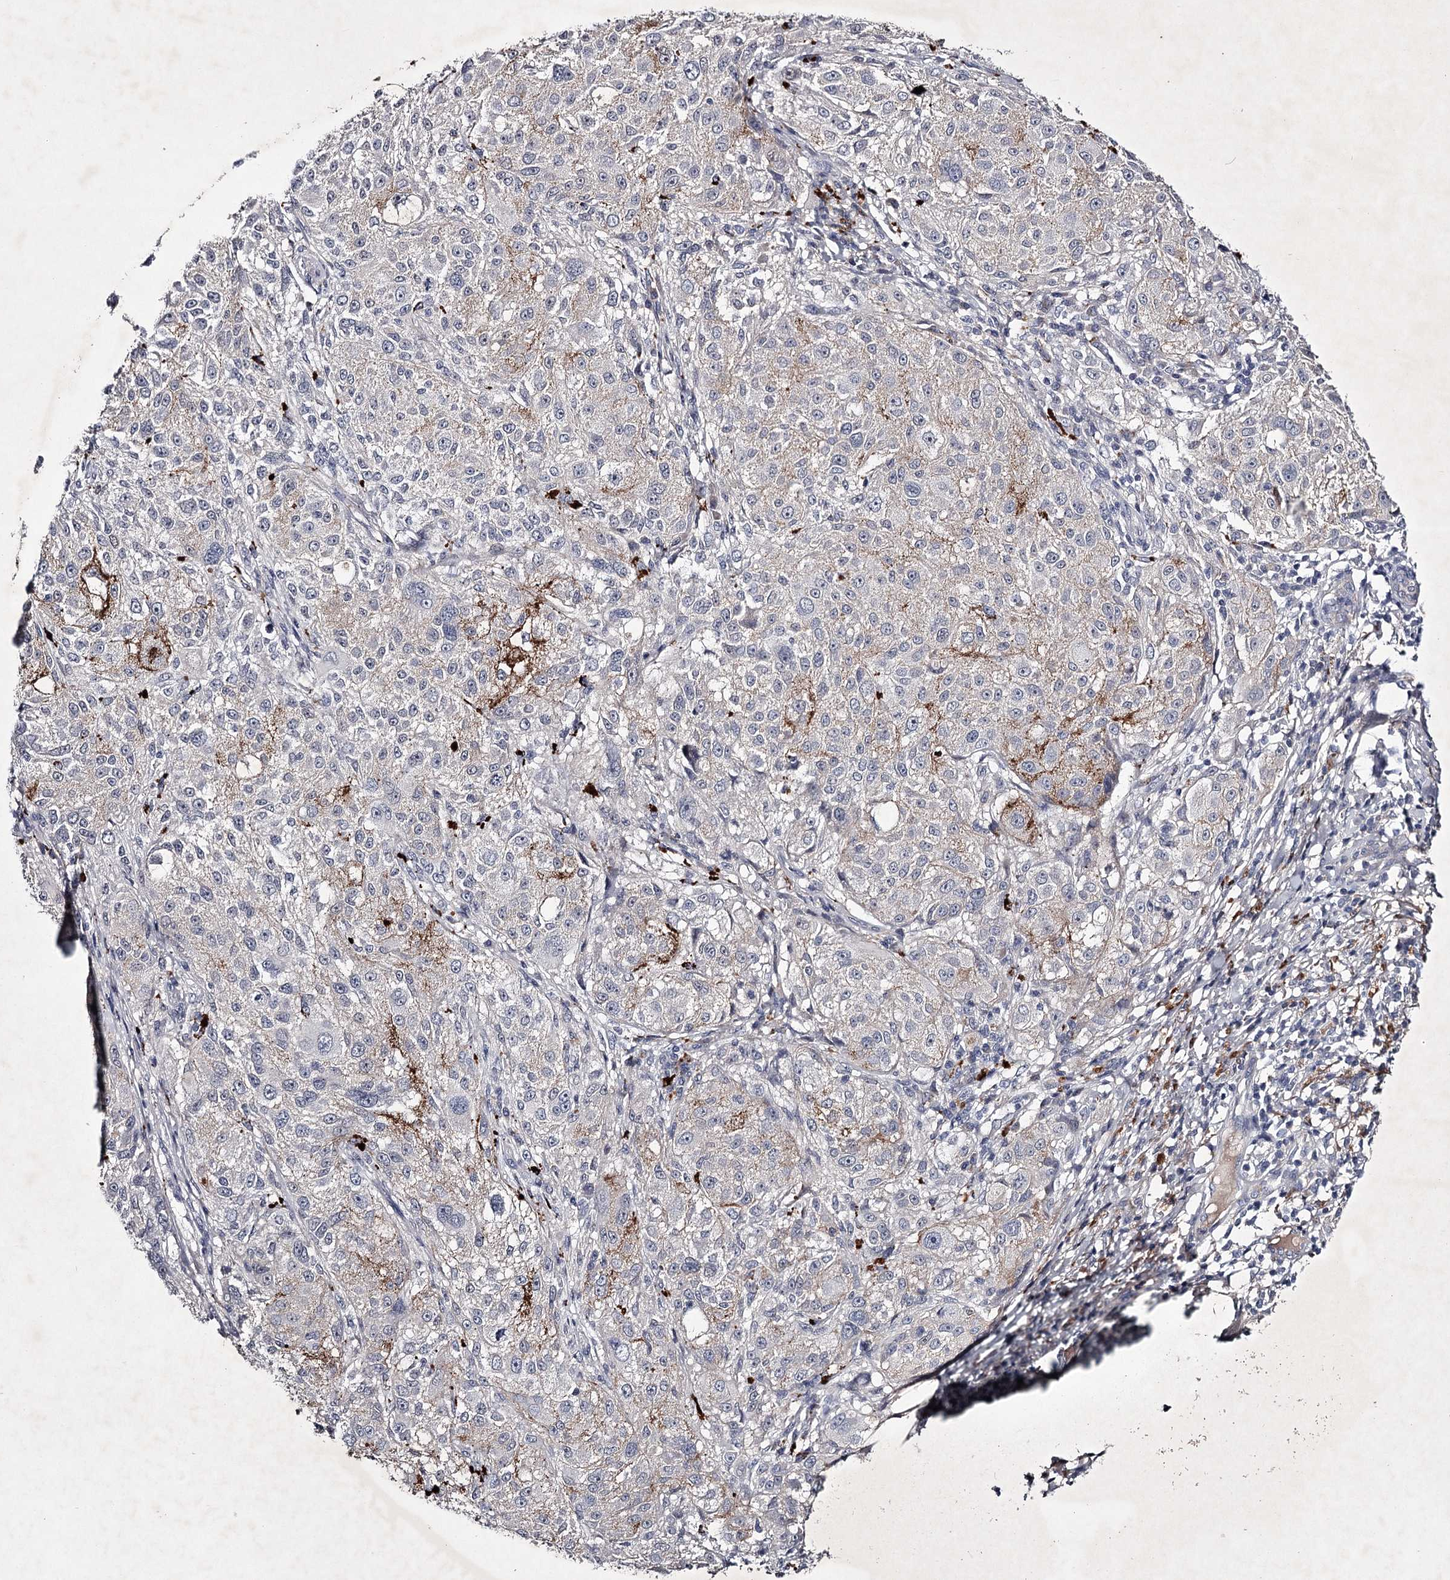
{"staining": {"intensity": "moderate", "quantity": "<25%", "location": "cytoplasmic/membranous"}, "tissue": "melanoma", "cell_type": "Tumor cells", "image_type": "cancer", "snomed": [{"axis": "morphology", "description": "Necrosis, NOS"}, {"axis": "morphology", "description": "Malignant melanoma, NOS"}, {"axis": "topography", "description": "Skin"}], "caption": "Immunohistochemistry histopathology image of neoplastic tissue: melanoma stained using immunohistochemistry shows low levels of moderate protein expression localized specifically in the cytoplasmic/membranous of tumor cells, appearing as a cytoplasmic/membranous brown color.", "gene": "FDXACB1", "patient": {"sex": "female", "age": 87}}